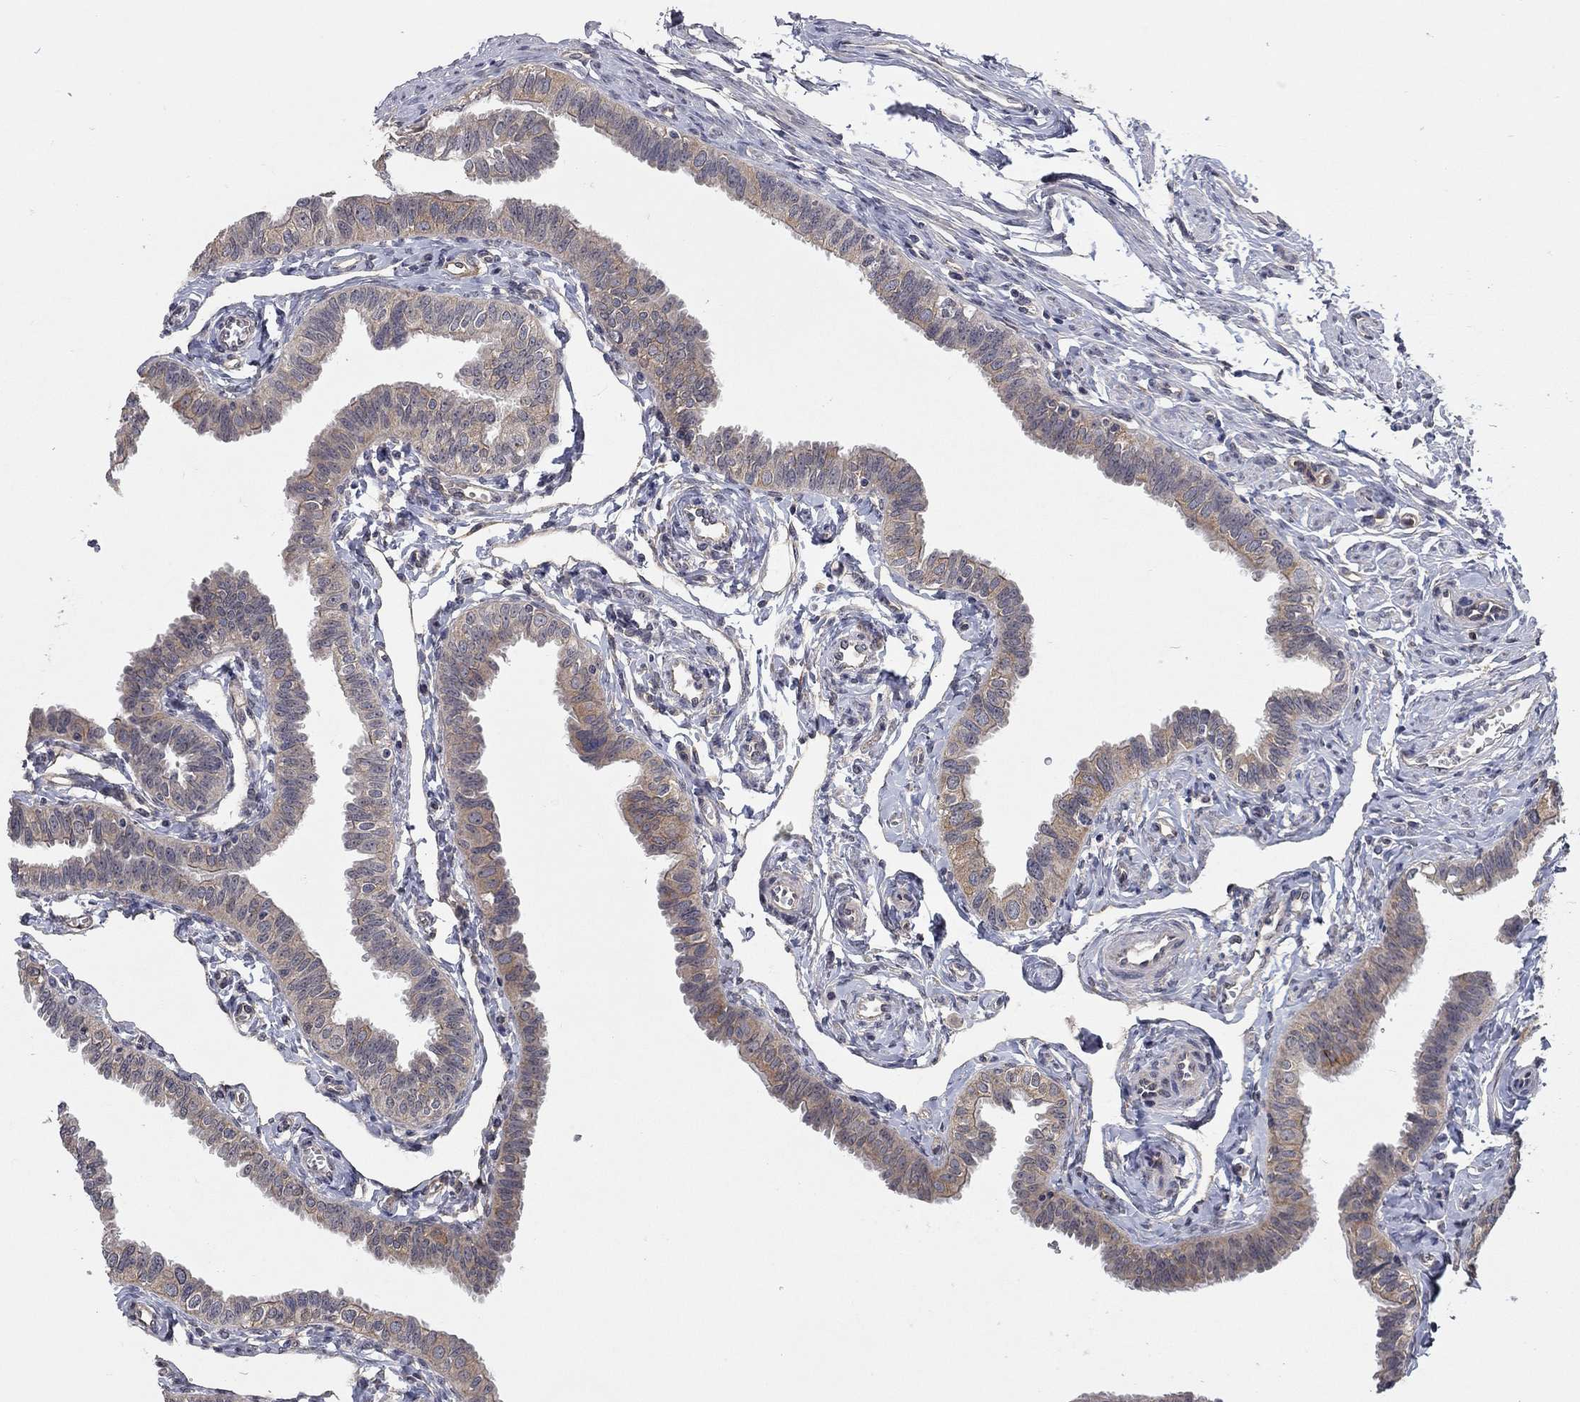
{"staining": {"intensity": "moderate", "quantity": "<25%", "location": "cytoplasmic/membranous"}, "tissue": "fallopian tube", "cell_type": "Glandular cells", "image_type": "normal", "snomed": [{"axis": "morphology", "description": "Normal tissue, NOS"}, {"axis": "topography", "description": "Fallopian tube"}], "caption": "Immunohistochemistry (IHC) (DAB (3,3'-diaminobenzidine)) staining of benign fallopian tube demonstrates moderate cytoplasmic/membranous protein expression in about <25% of glandular cells. The staining was performed using DAB (3,3'-diaminobenzidine), with brown indicating positive protein expression. Nuclei are stained blue with hematoxylin.", "gene": "WASF3", "patient": {"sex": "female", "age": 54}}